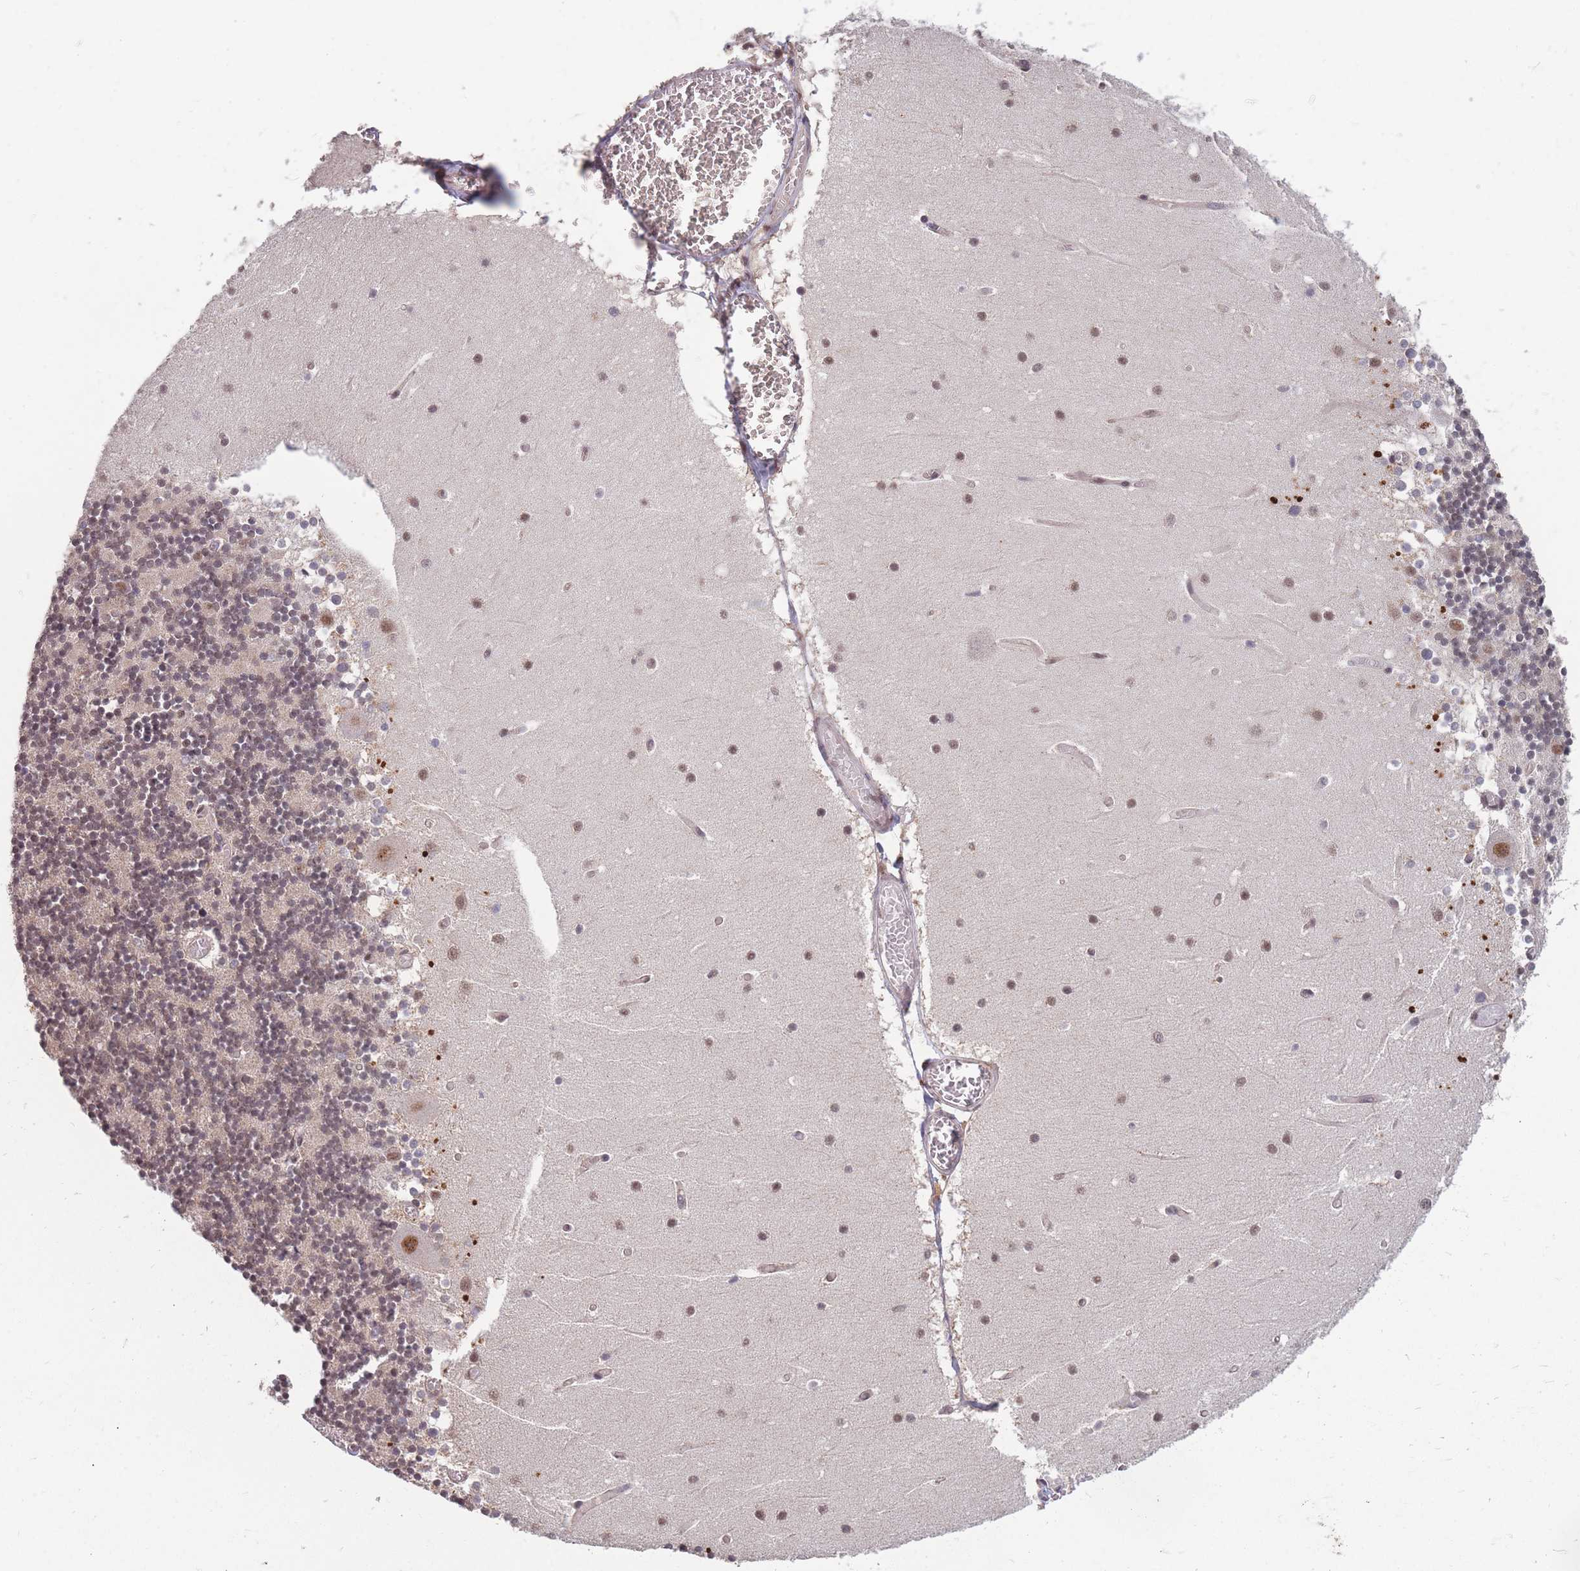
{"staining": {"intensity": "weak", "quantity": ">75%", "location": "cytoplasmic/membranous,nuclear"}, "tissue": "cerebellum", "cell_type": "Cells in granular layer", "image_type": "normal", "snomed": [{"axis": "morphology", "description": "Normal tissue, NOS"}, {"axis": "topography", "description": "Cerebellum"}], "caption": "Cells in granular layer show weak cytoplasmic/membranous,nuclear expression in about >75% of cells in benign cerebellum.", "gene": "SNRPA1", "patient": {"sex": "female", "age": 28}}